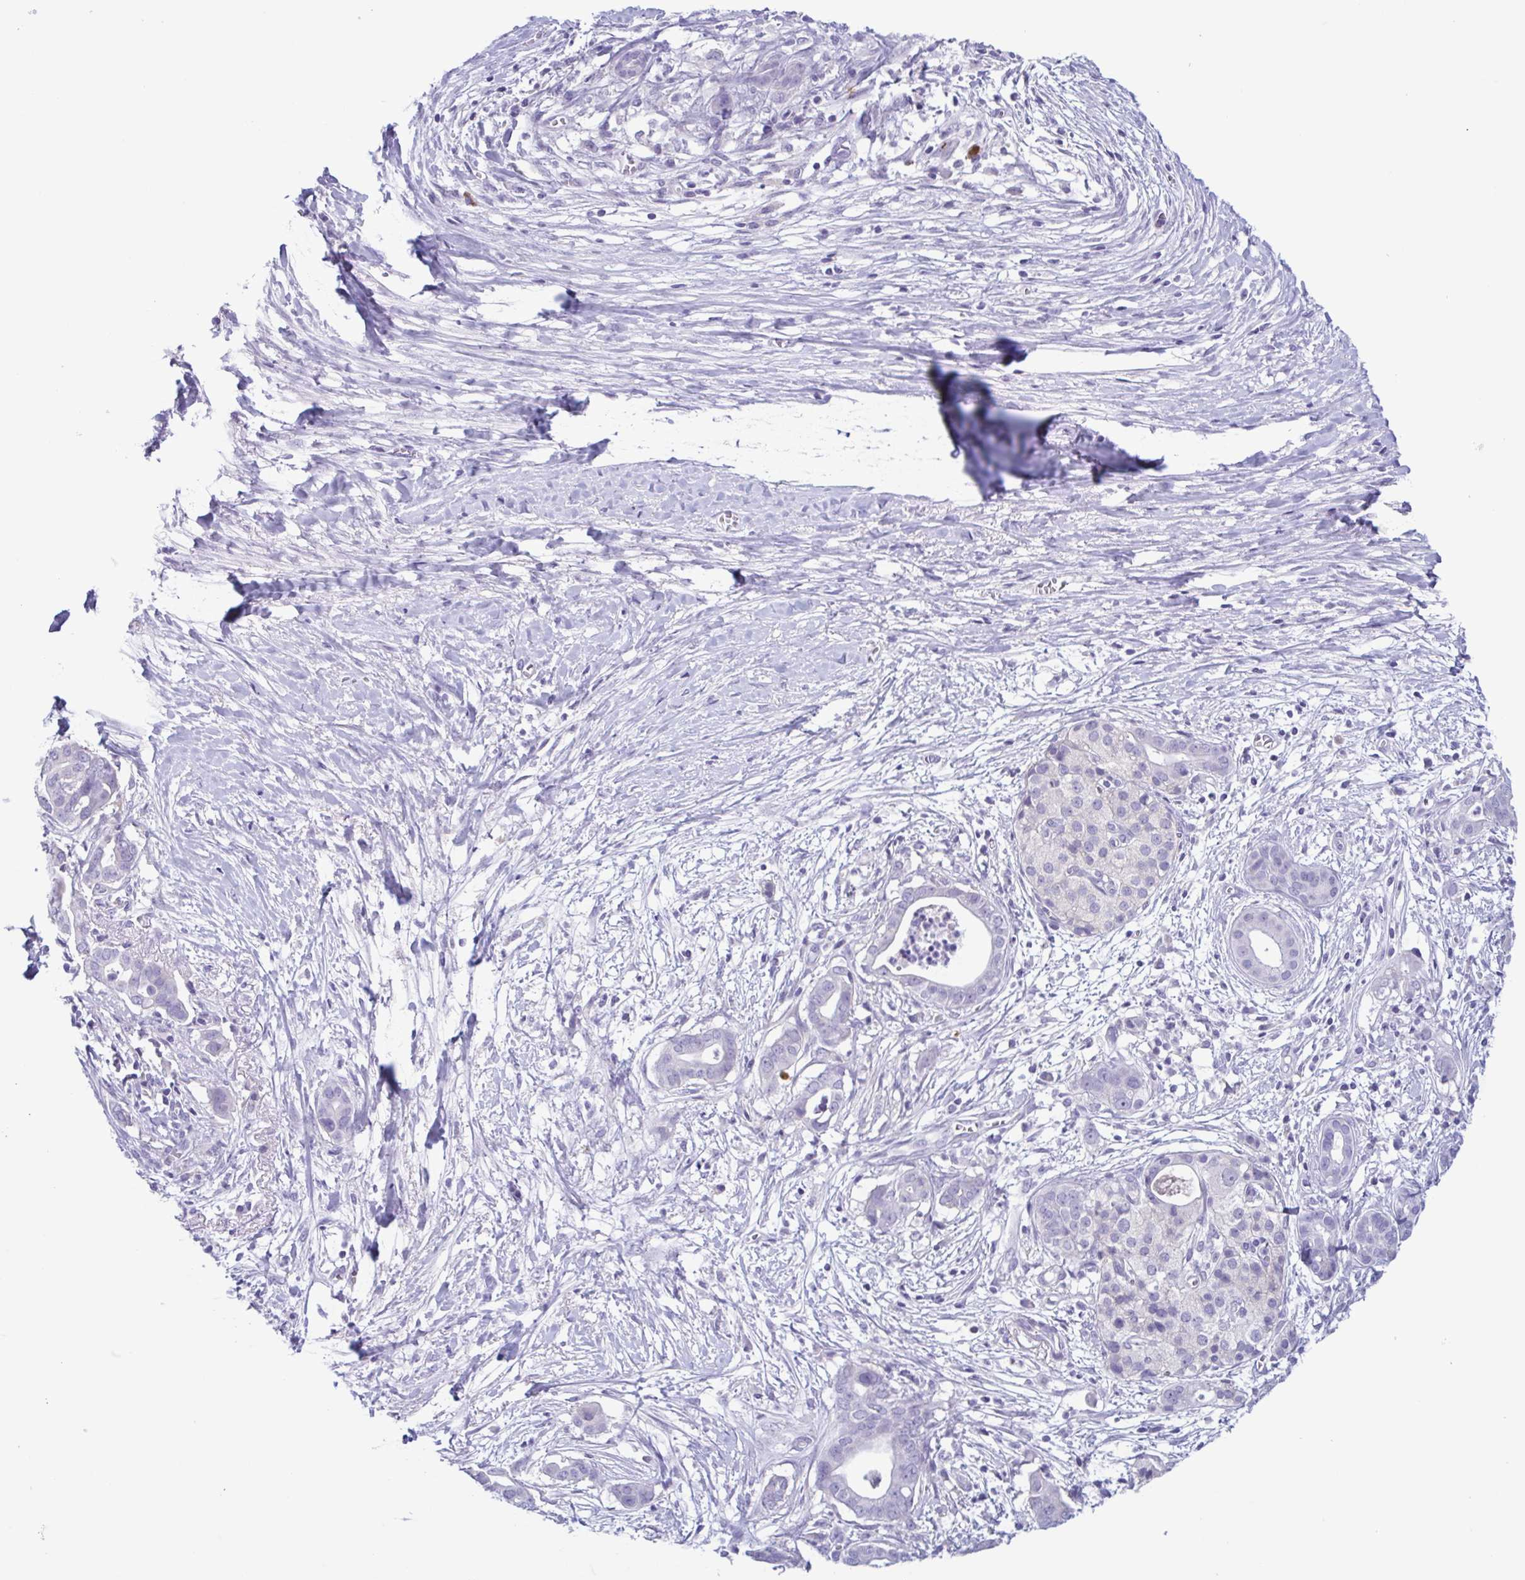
{"staining": {"intensity": "negative", "quantity": "none", "location": "none"}, "tissue": "pancreatic cancer", "cell_type": "Tumor cells", "image_type": "cancer", "snomed": [{"axis": "morphology", "description": "Adenocarcinoma, NOS"}, {"axis": "topography", "description": "Pancreas"}], "caption": "There is no significant positivity in tumor cells of pancreatic cancer (adenocarcinoma).", "gene": "INAFM1", "patient": {"sex": "male", "age": 61}}